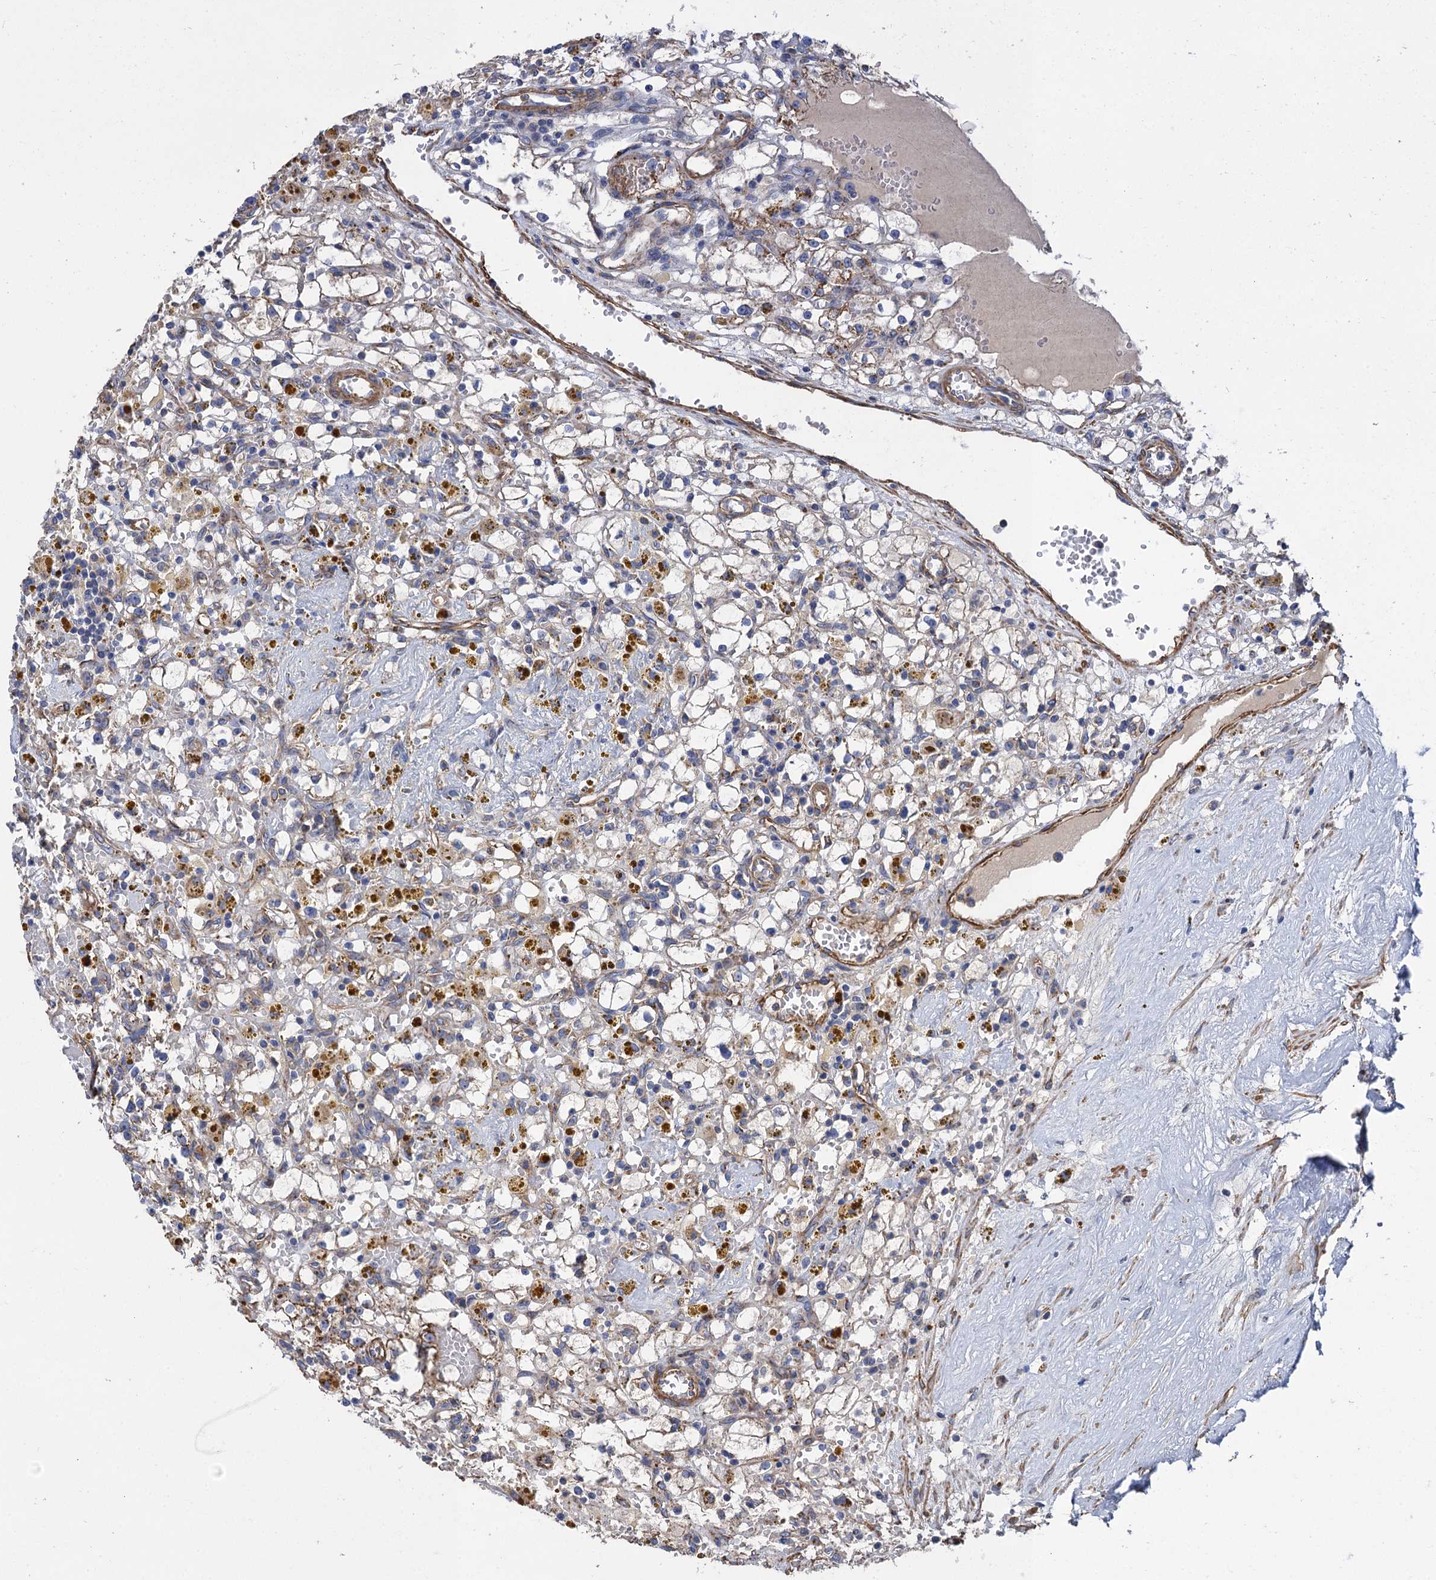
{"staining": {"intensity": "moderate", "quantity": "<25%", "location": "cytoplasmic/membranous"}, "tissue": "renal cancer", "cell_type": "Tumor cells", "image_type": "cancer", "snomed": [{"axis": "morphology", "description": "Adenocarcinoma, NOS"}, {"axis": "topography", "description": "Kidney"}], "caption": "Adenocarcinoma (renal) stained with a protein marker demonstrates moderate staining in tumor cells.", "gene": "GCSH", "patient": {"sex": "male", "age": 56}}